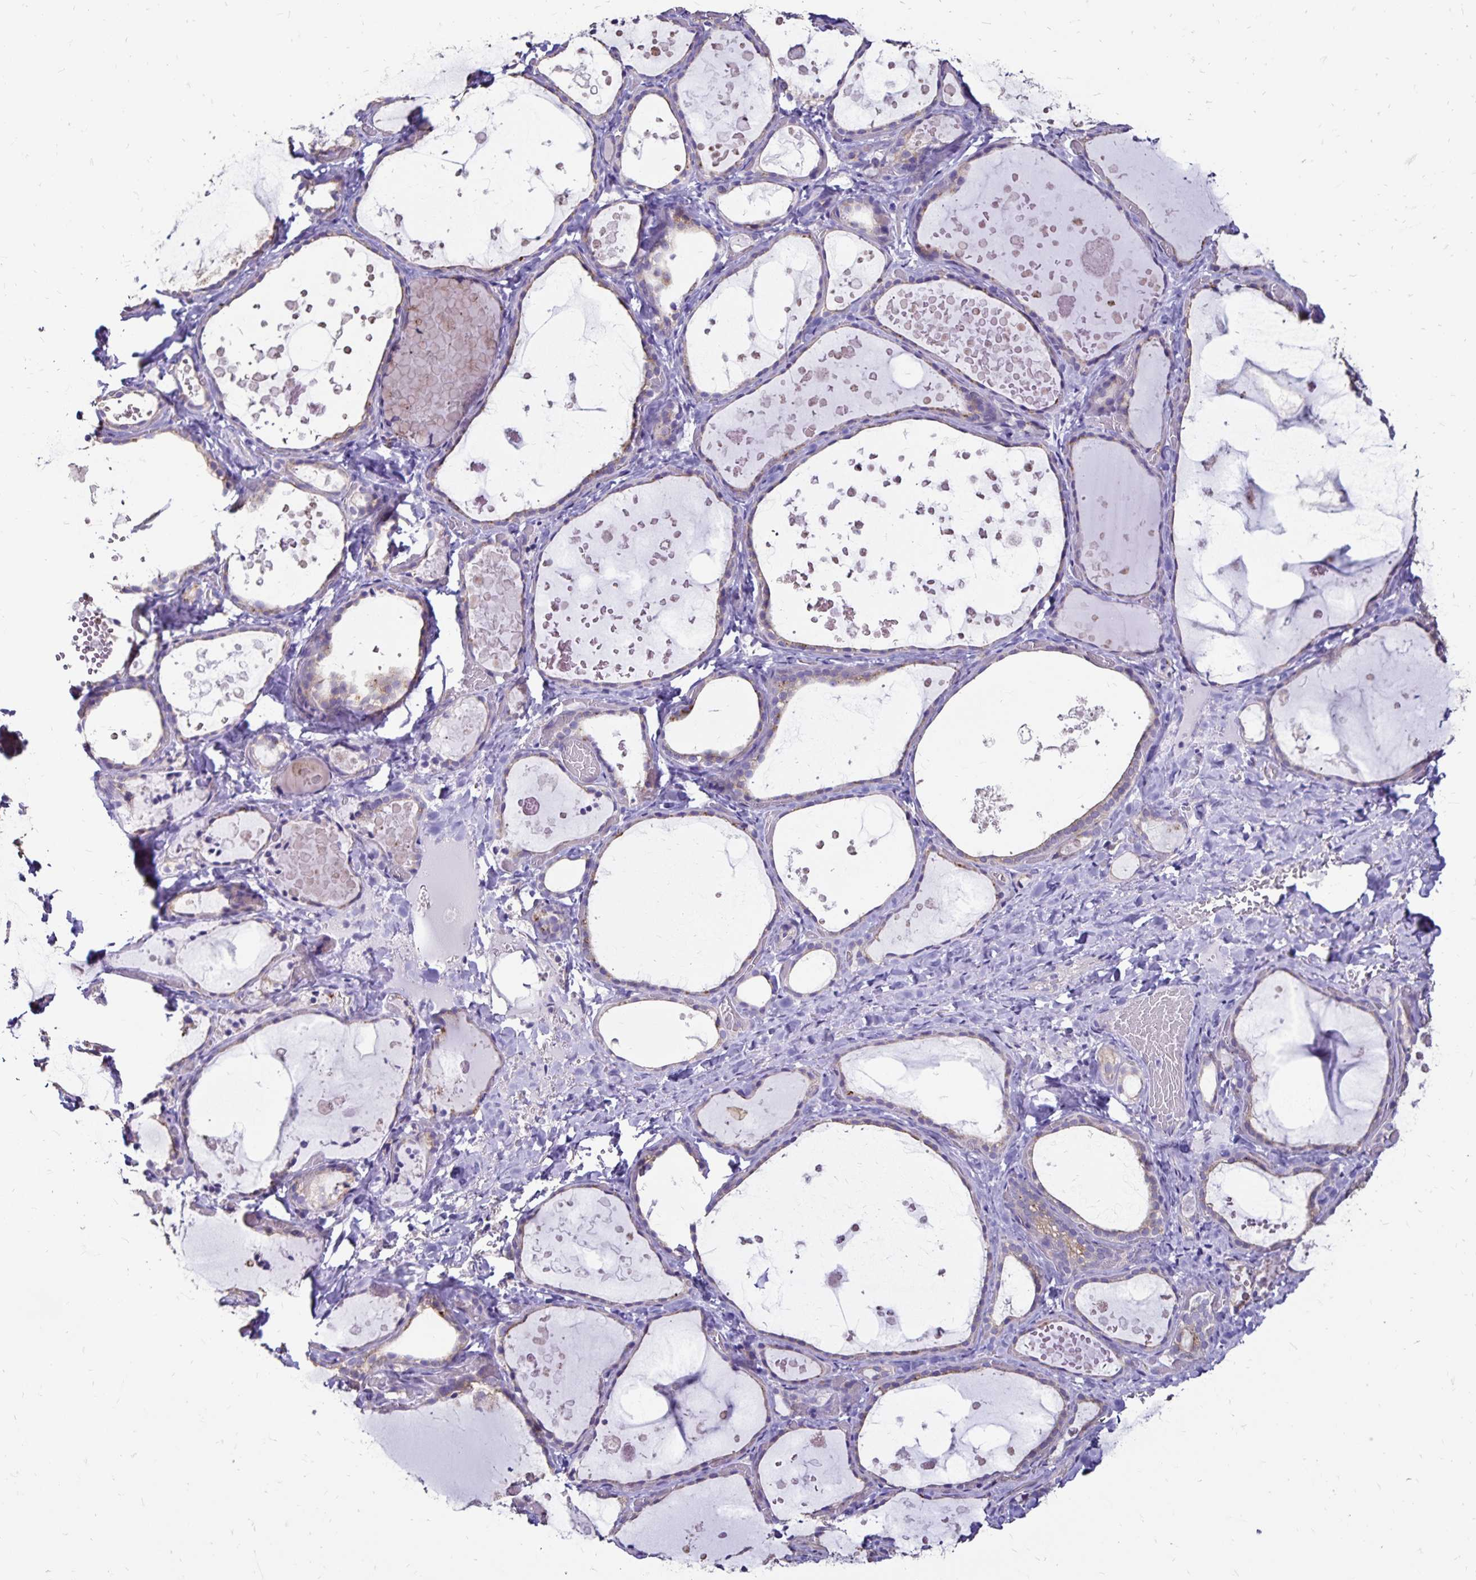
{"staining": {"intensity": "moderate", "quantity": "<25%", "location": "cytoplasmic/membranous"}, "tissue": "thyroid gland", "cell_type": "Glandular cells", "image_type": "normal", "snomed": [{"axis": "morphology", "description": "Normal tissue, NOS"}, {"axis": "topography", "description": "Thyroid gland"}], "caption": "Protein staining displays moderate cytoplasmic/membranous positivity in about <25% of glandular cells in unremarkable thyroid gland.", "gene": "EVPL", "patient": {"sex": "female", "age": 56}}